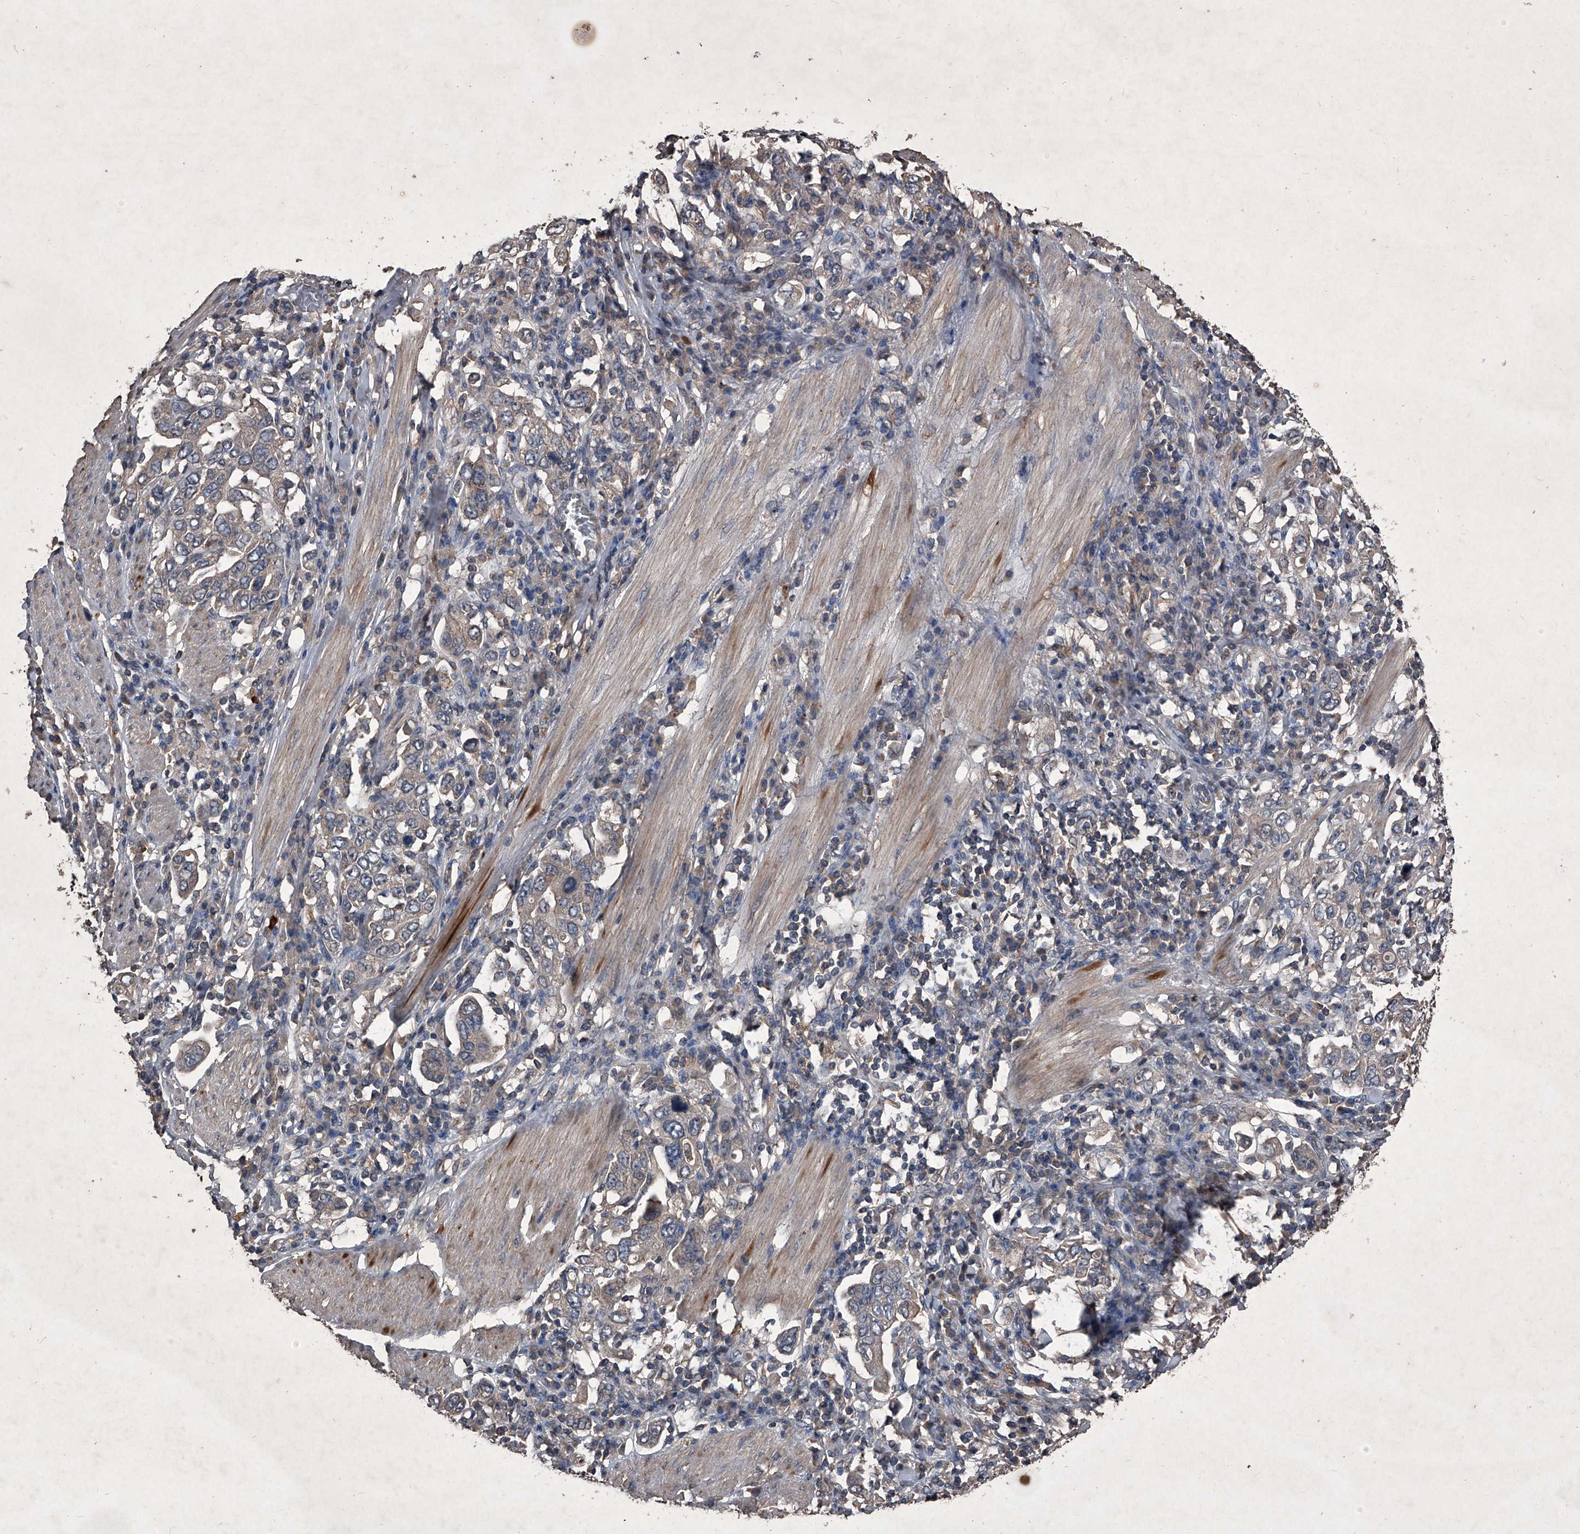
{"staining": {"intensity": "negative", "quantity": "none", "location": "none"}, "tissue": "stomach cancer", "cell_type": "Tumor cells", "image_type": "cancer", "snomed": [{"axis": "morphology", "description": "Adenocarcinoma, NOS"}, {"axis": "topography", "description": "Stomach, upper"}], "caption": "High power microscopy image of an IHC image of adenocarcinoma (stomach), revealing no significant staining in tumor cells.", "gene": "MAPKAP1", "patient": {"sex": "male", "age": 62}}